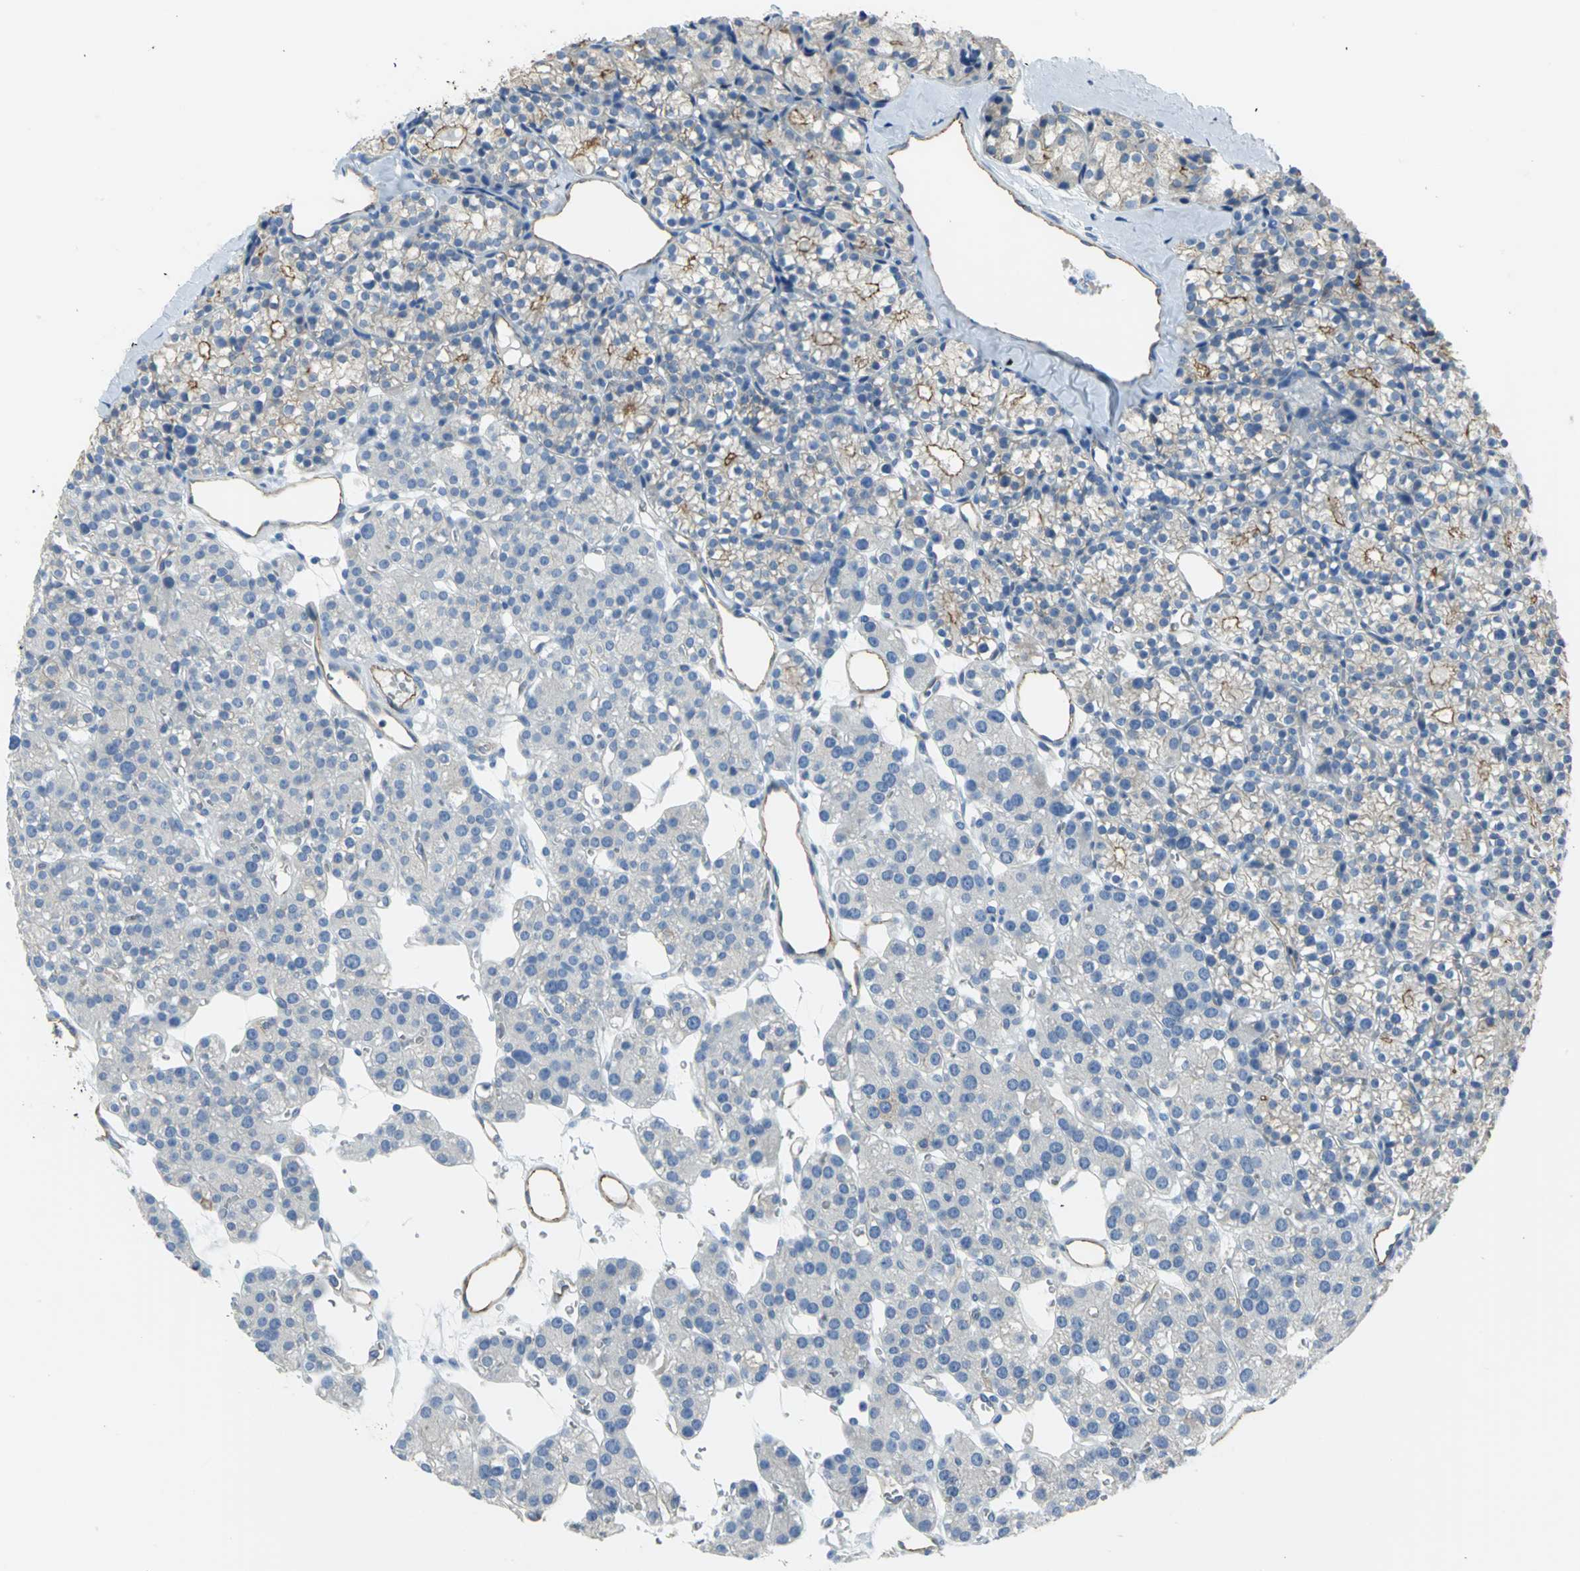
{"staining": {"intensity": "moderate", "quantity": "25%-75%", "location": "cytoplasmic/membranous"}, "tissue": "parathyroid gland", "cell_type": "Glandular cells", "image_type": "normal", "snomed": [{"axis": "morphology", "description": "Normal tissue, NOS"}, {"axis": "topography", "description": "Parathyroid gland"}], "caption": "Immunohistochemistry histopathology image of benign human parathyroid gland stained for a protein (brown), which shows medium levels of moderate cytoplasmic/membranous positivity in approximately 25%-75% of glandular cells.", "gene": "FLNB", "patient": {"sex": "female", "age": 64}}